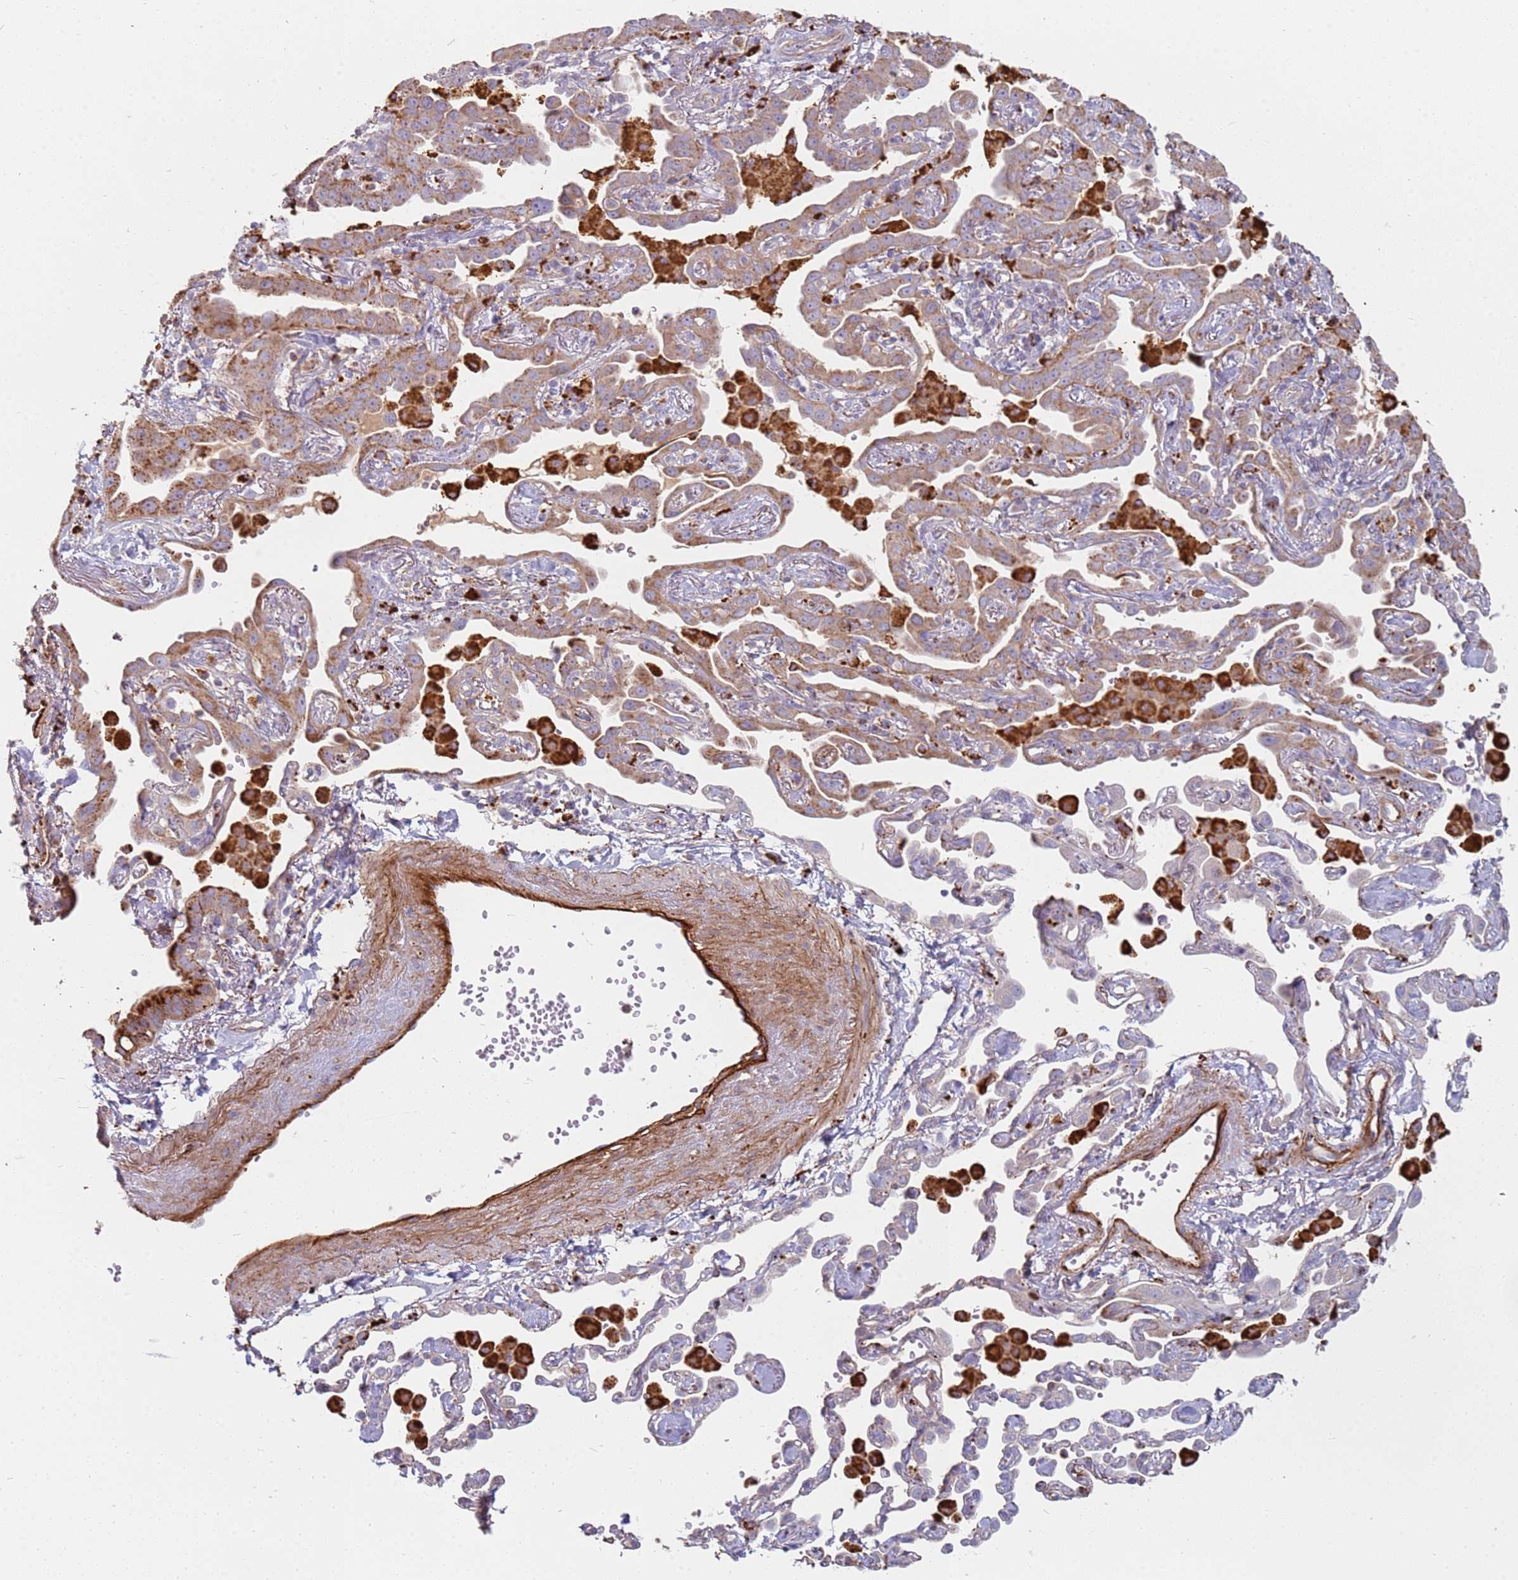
{"staining": {"intensity": "moderate", "quantity": ">75%", "location": "cytoplasmic/membranous"}, "tissue": "lung cancer", "cell_type": "Tumor cells", "image_type": "cancer", "snomed": [{"axis": "morphology", "description": "Adenocarcinoma, NOS"}, {"axis": "topography", "description": "Lung"}], "caption": "Tumor cells show medium levels of moderate cytoplasmic/membranous positivity in approximately >75% of cells in adenocarcinoma (lung).", "gene": "TMEM229B", "patient": {"sex": "male", "age": 67}}